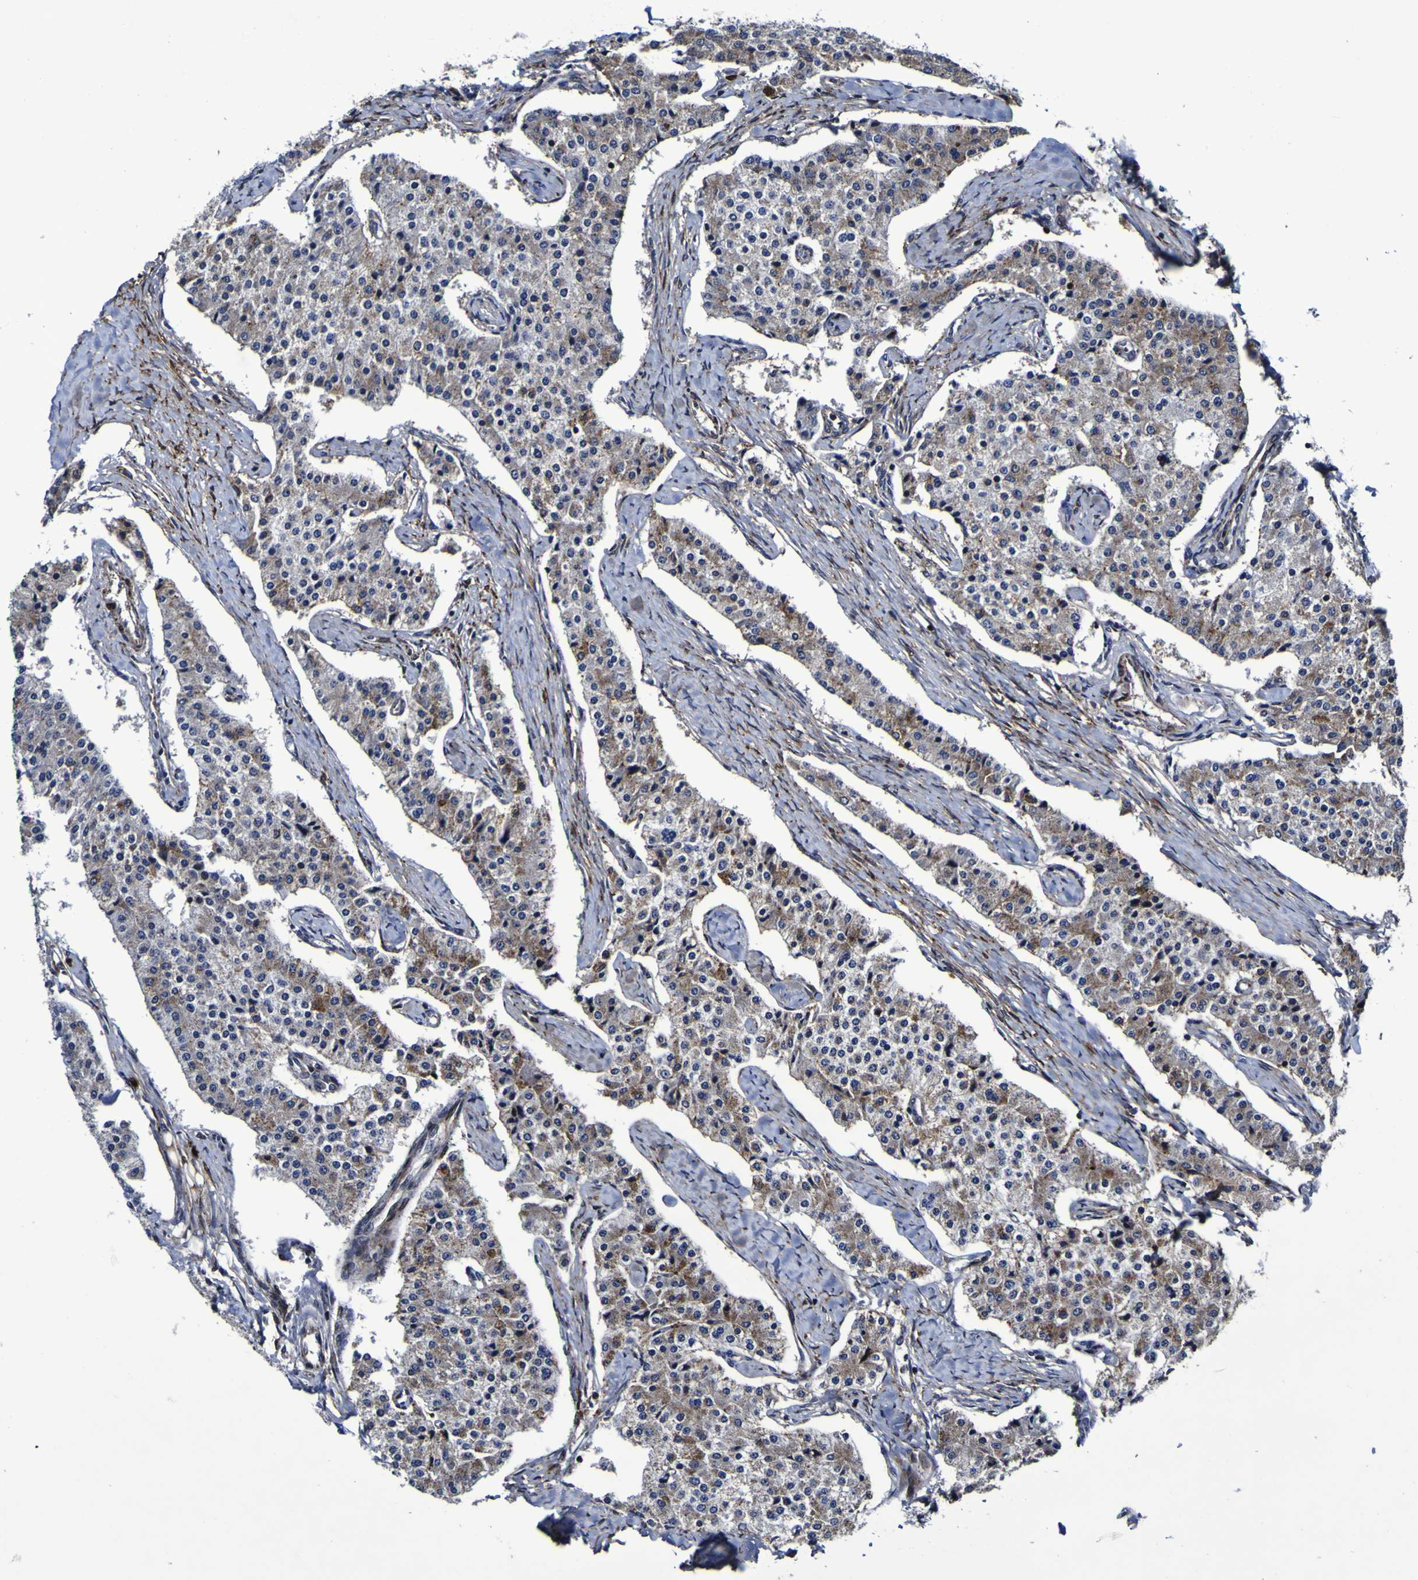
{"staining": {"intensity": "moderate", "quantity": ">75%", "location": "cytoplasmic/membranous"}, "tissue": "carcinoid", "cell_type": "Tumor cells", "image_type": "cancer", "snomed": [{"axis": "morphology", "description": "Carcinoid, malignant, NOS"}, {"axis": "topography", "description": "Colon"}], "caption": "Human malignant carcinoid stained with a brown dye shows moderate cytoplasmic/membranous positive expression in about >75% of tumor cells.", "gene": "MGLL", "patient": {"sex": "female", "age": 52}}